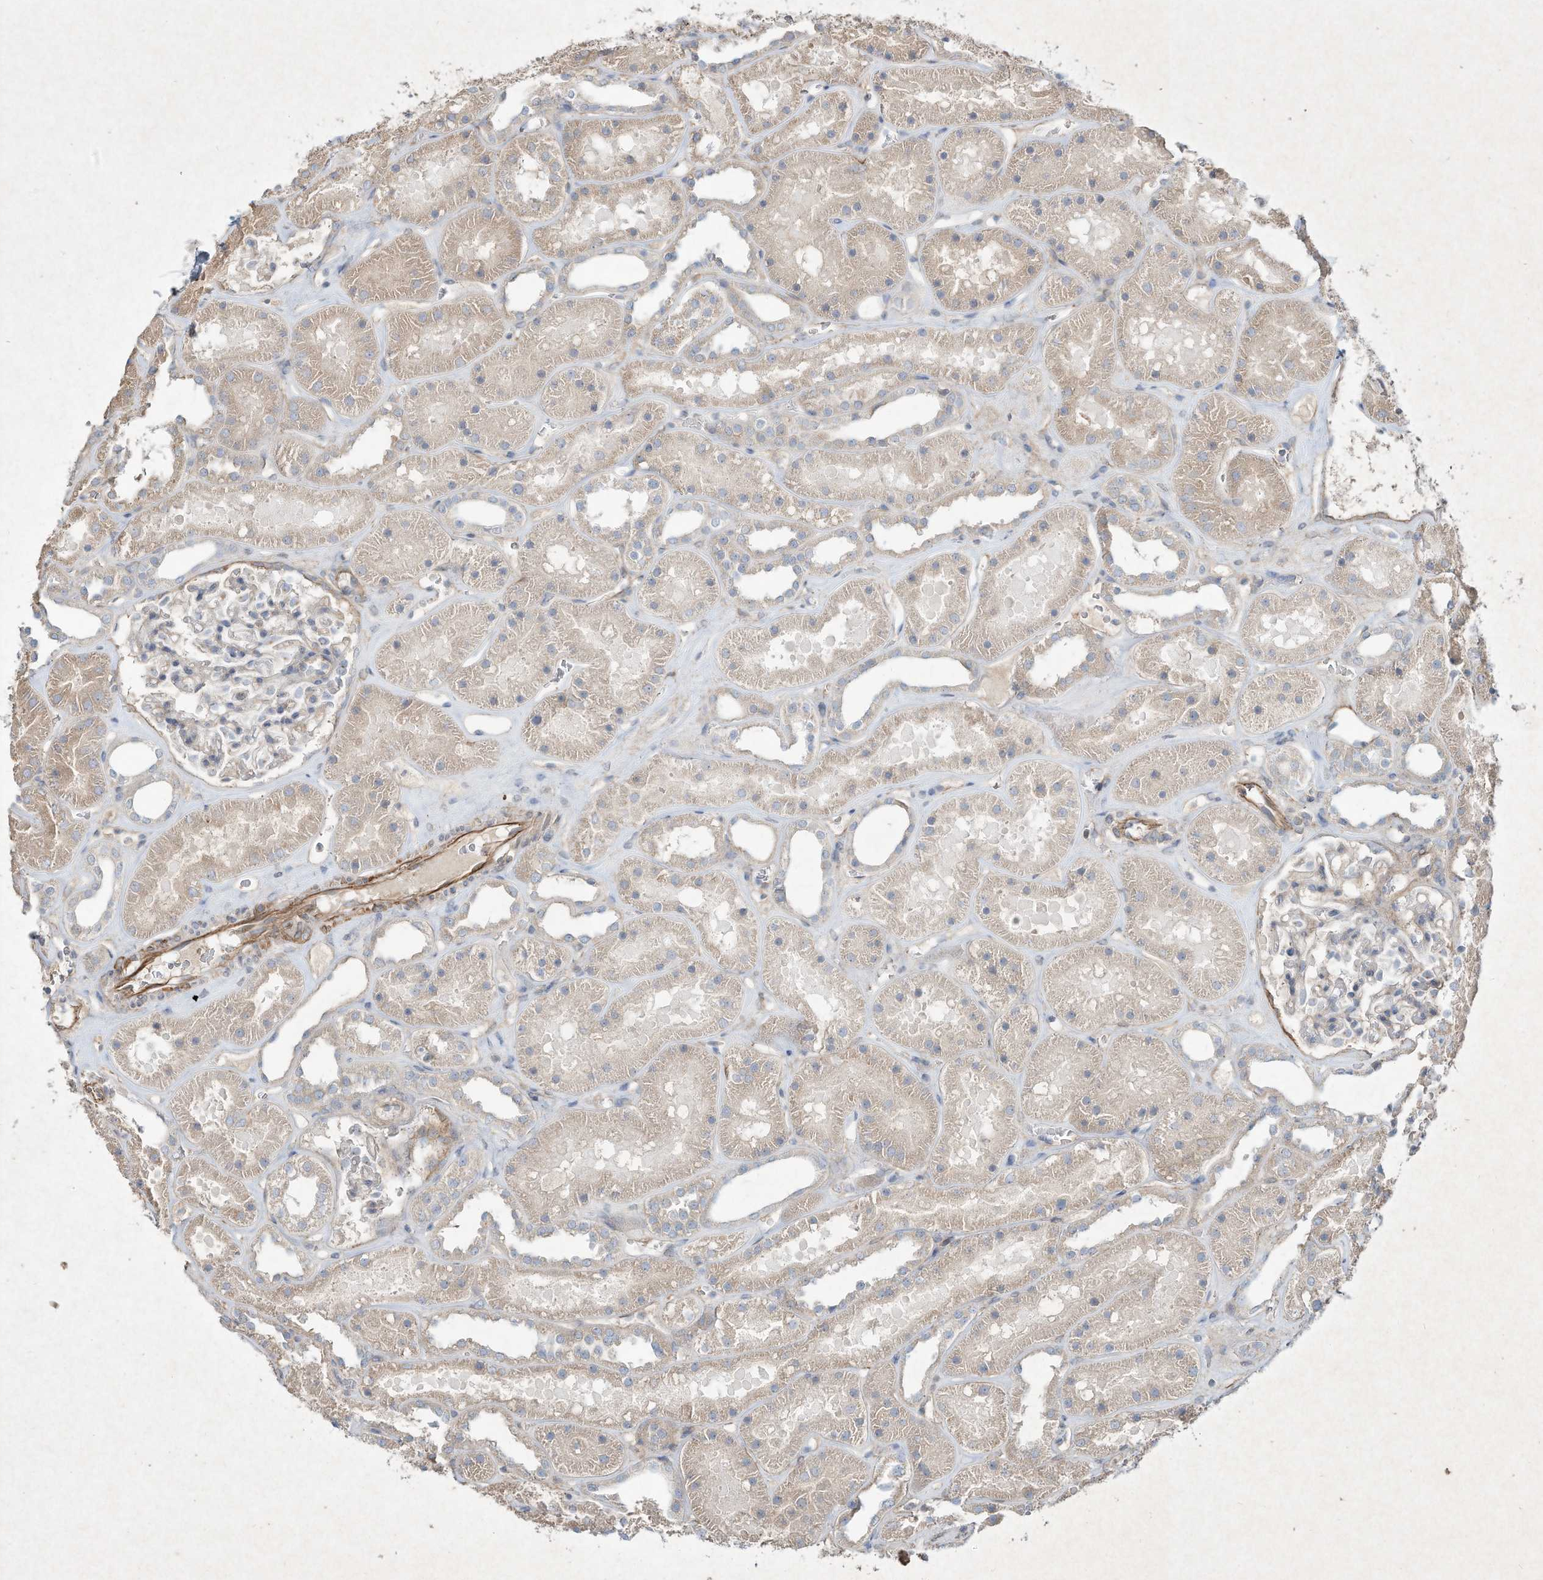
{"staining": {"intensity": "weak", "quantity": "<25%", "location": "cytoplasmic/membranous"}, "tissue": "kidney", "cell_type": "Cells in glomeruli", "image_type": "normal", "snomed": [{"axis": "morphology", "description": "Normal tissue, NOS"}, {"axis": "topography", "description": "Kidney"}], "caption": "Immunohistochemistry image of benign human kidney stained for a protein (brown), which exhibits no expression in cells in glomeruli. (Brightfield microscopy of DAB immunohistochemistry at high magnification).", "gene": "HTR5A", "patient": {"sex": "female", "age": 41}}